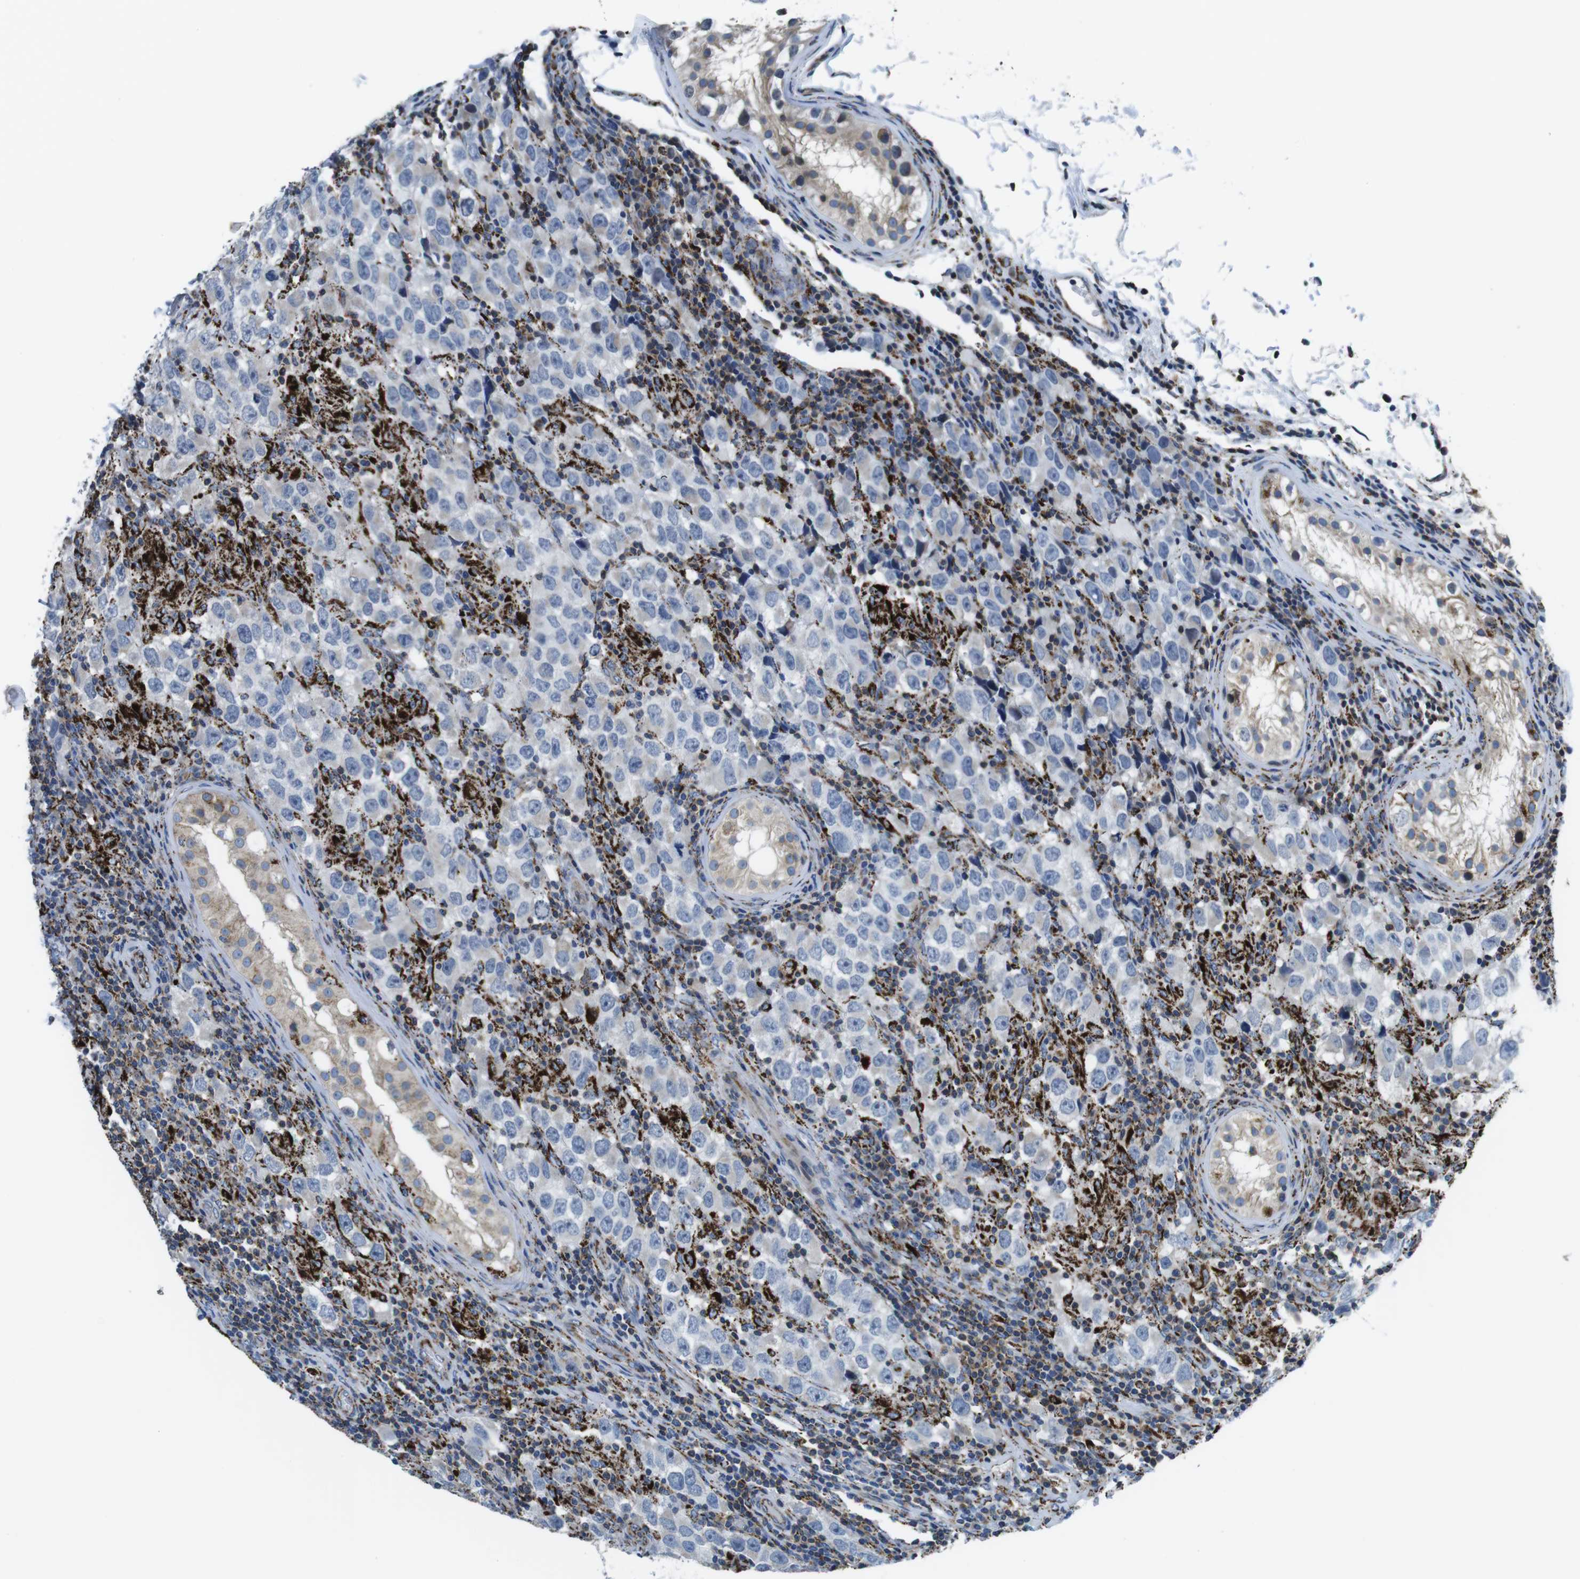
{"staining": {"intensity": "negative", "quantity": "none", "location": "none"}, "tissue": "testis cancer", "cell_type": "Tumor cells", "image_type": "cancer", "snomed": [{"axis": "morphology", "description": "Carcinoma, Embryonal, NOS"}, {"axis": "topography", "description": "Testis"}], "caption": "Human testis cancer stained for a protein using immunohistochemistry (IHC) demonstrates no expression in tumor cells.", "gene": "KCNE3", "patient": {"sex": "male", "age": 21}}